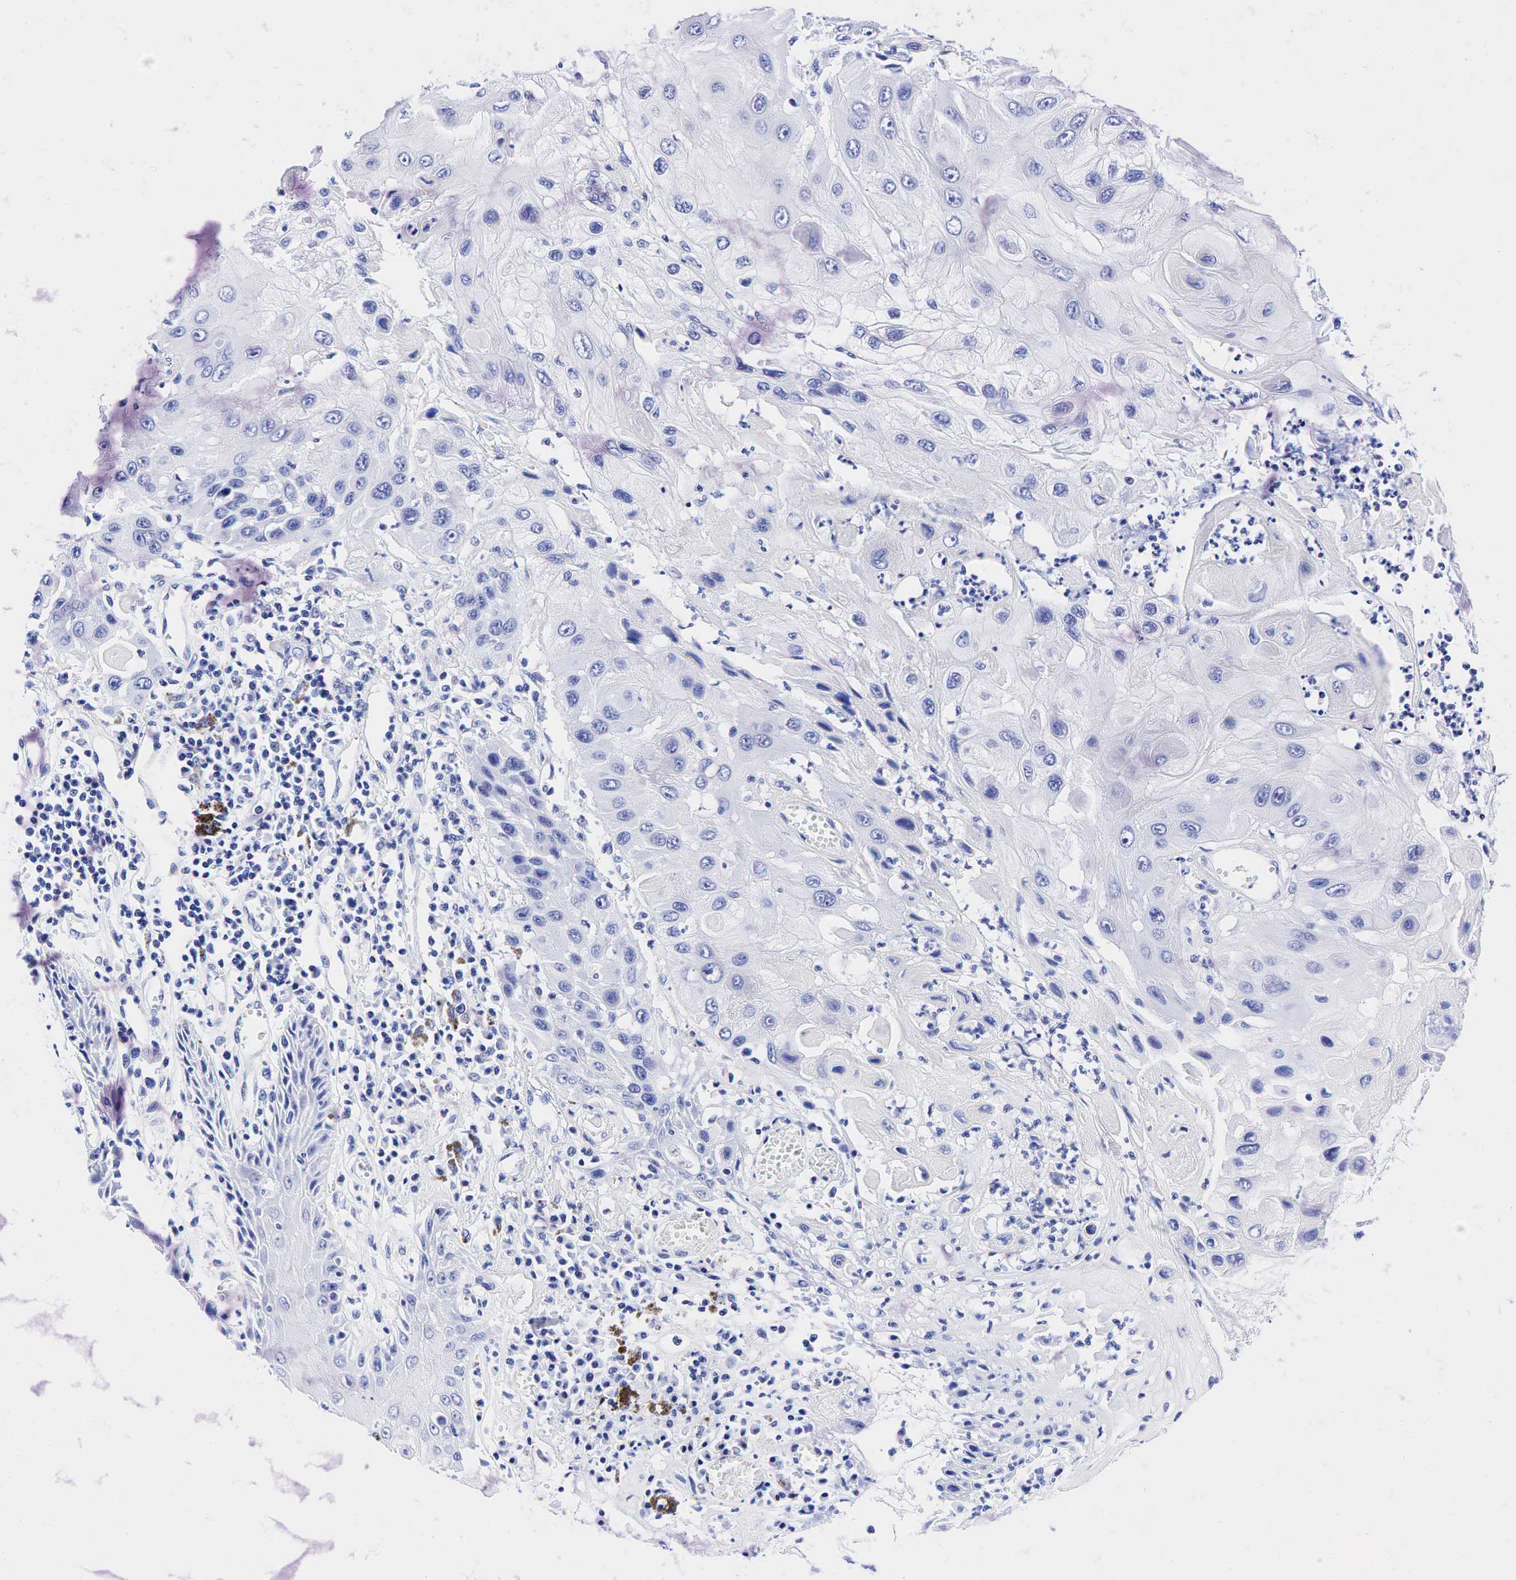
{"staining": {"intensity": "negative", "quantity": "none", "location": "none"}, "tissue": "skin cancer", "cell_type": "Tumor cells", "image_type": "cancer", "snomed": [{"axis": "morphology", "description": "Squamous cell carcinoma, NOS"}, {"axis": "topography", "description": "Skin"}, {"axis": "topography", "description": "Anal"}], "caption": "DAB immunohistochemical staining of skin cancer displays no significant positivity in tumor cells.", "gene": "ESR1", "patient": {"sex": "male", "age": 61}}